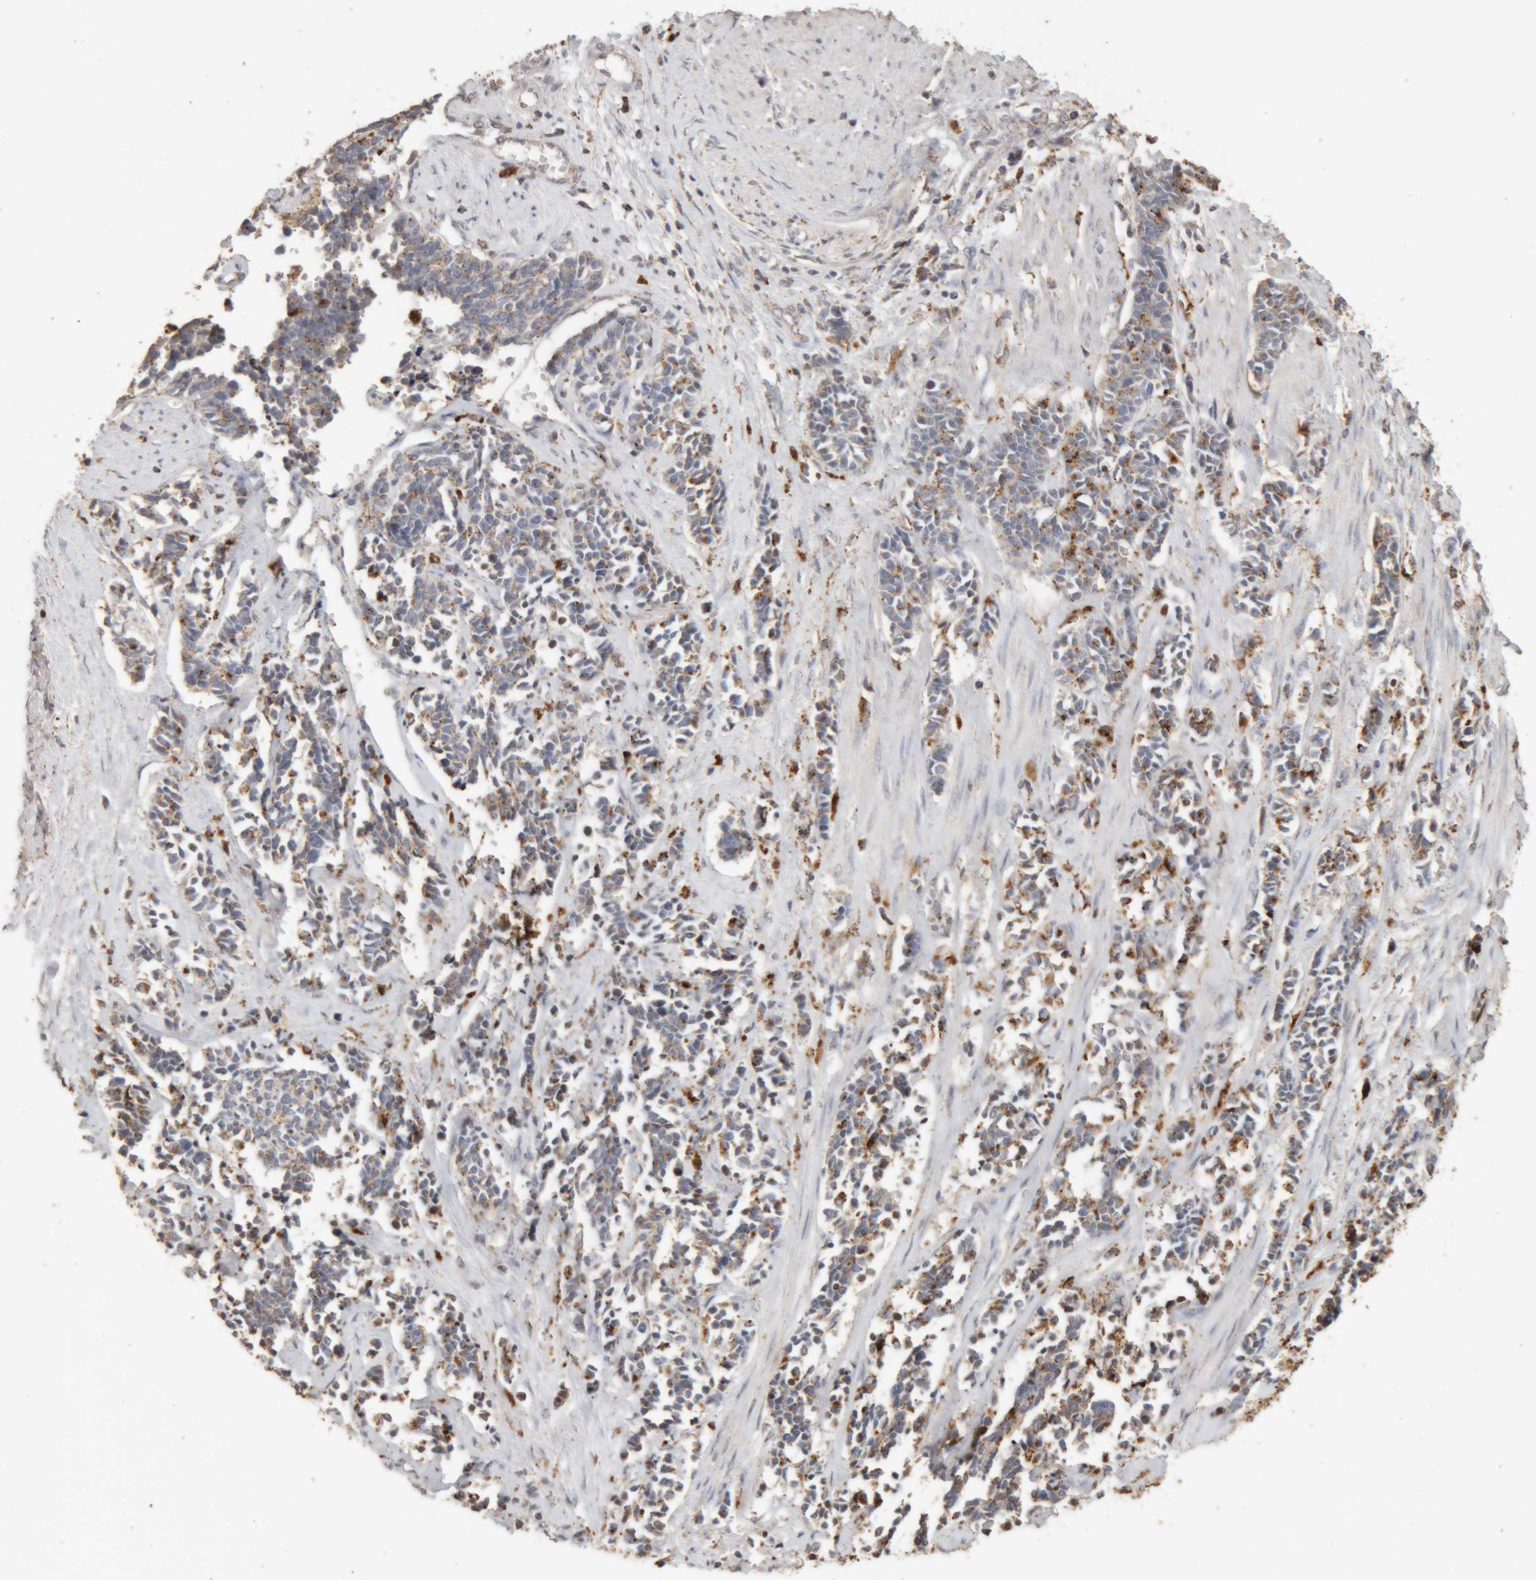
{"staining": {"intensity": "moderate", "quantity": "<25%", "location": "cytoplasmic/membranous"}, "tissue": "cervical cancer", "cell_type": "Tumor cells", "image_type": "cancer", "snomed": [{"axis": "morphology", "description": "Squamous cell carcinoma, NOS"}, {"axis": "topography", "description": "Cervix"}], "caption": "About <25% of tumor cells in cervical cancer display moderate cytoplasmic/membranous protein positivity as visualized by brown immunohistochemical staining.", "gene": "ARSA", "patient": {"sex": "female", "age": 35}}